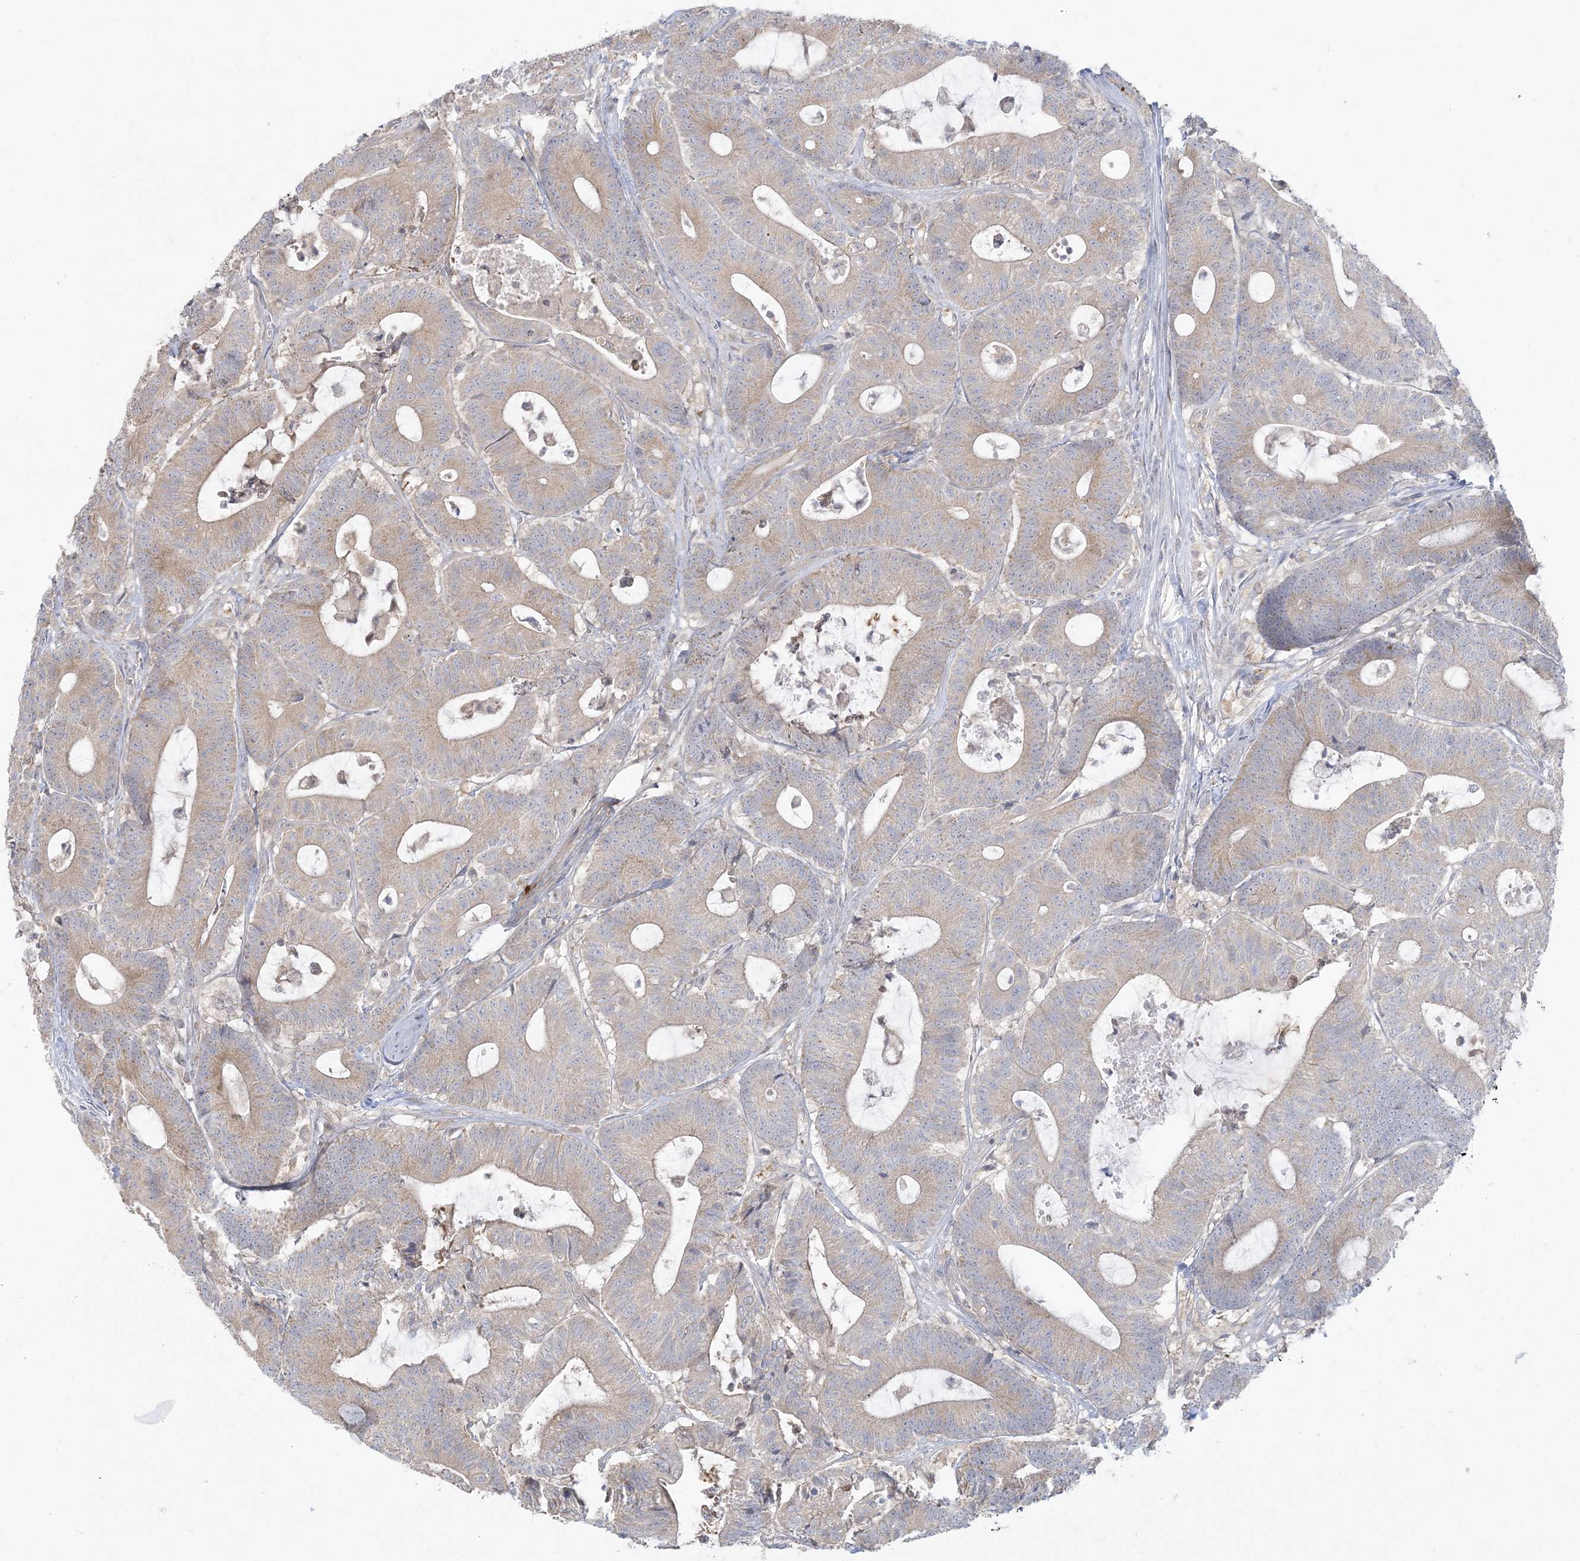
{"staining": {"intensity": "weak", "quantity": "25%-75%", "location": "cytoplasmic/membranous"}, "tissue": "colorectal cancer", "cell_type": "Tumor cells", "image_type": "cancer", "snomed": [{"axis": "morphology", "description": "Adenocarcinoma, NOS"}, {"axis": "topography", "description": "Colon"}], "caption": "The image exhibits immunohistochemical staining of colorectal cancer (adenocarcinoma). There is weak cytoplasmic/membranous staining is appreciated in about 25%-75% of tumor cells. The staining is performed using DAB brown chromogen to label protein expression. The nuclei are counter-stained blue using hematoxylin.", "gene": "ZC3H6", "patient": {"sex": "female", "age": 84}}